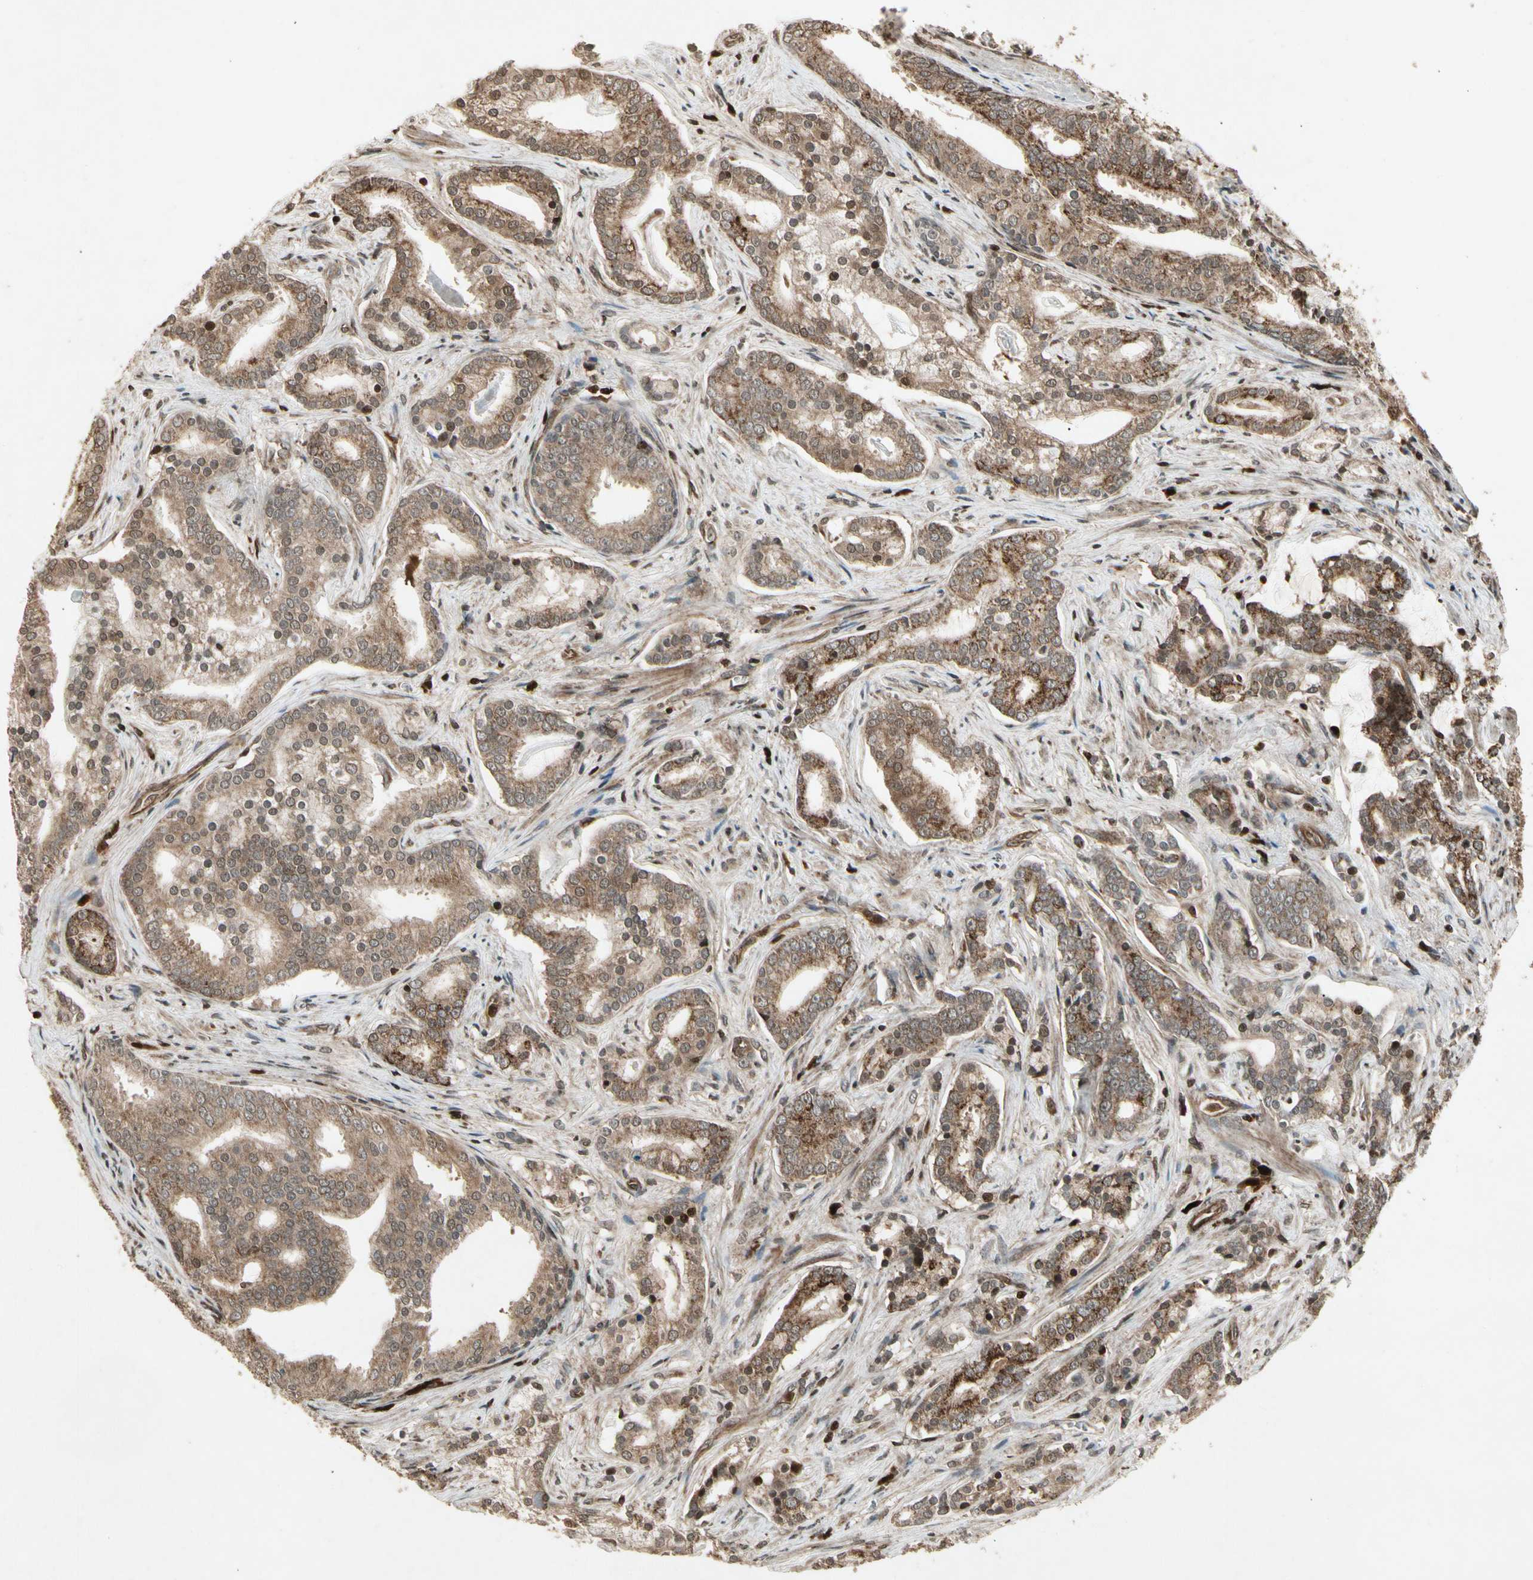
{"staining": {"intensity": "moderate", "quantity": ">75%", "location": "cytoplasmic/membranous"}, "tissue": "prostate cancer", "cell_type": "Tumor cells", "image_type": "cancer", "snomed": [{"axis": "morphology", "description": "Adenocarcinoma, Low grade"}, {"axis": "topography", "description": "Prostate"}], "caption": "This is a photomicrograph of immunohistochemistry (IHC) staining of prostate low-grade adenocarcinoma, which shows moderate expression in the cytoplasmic/membranous of tumor cells.", "gene": "GLRX", "patient": {"sex": "male", "age": 58}}